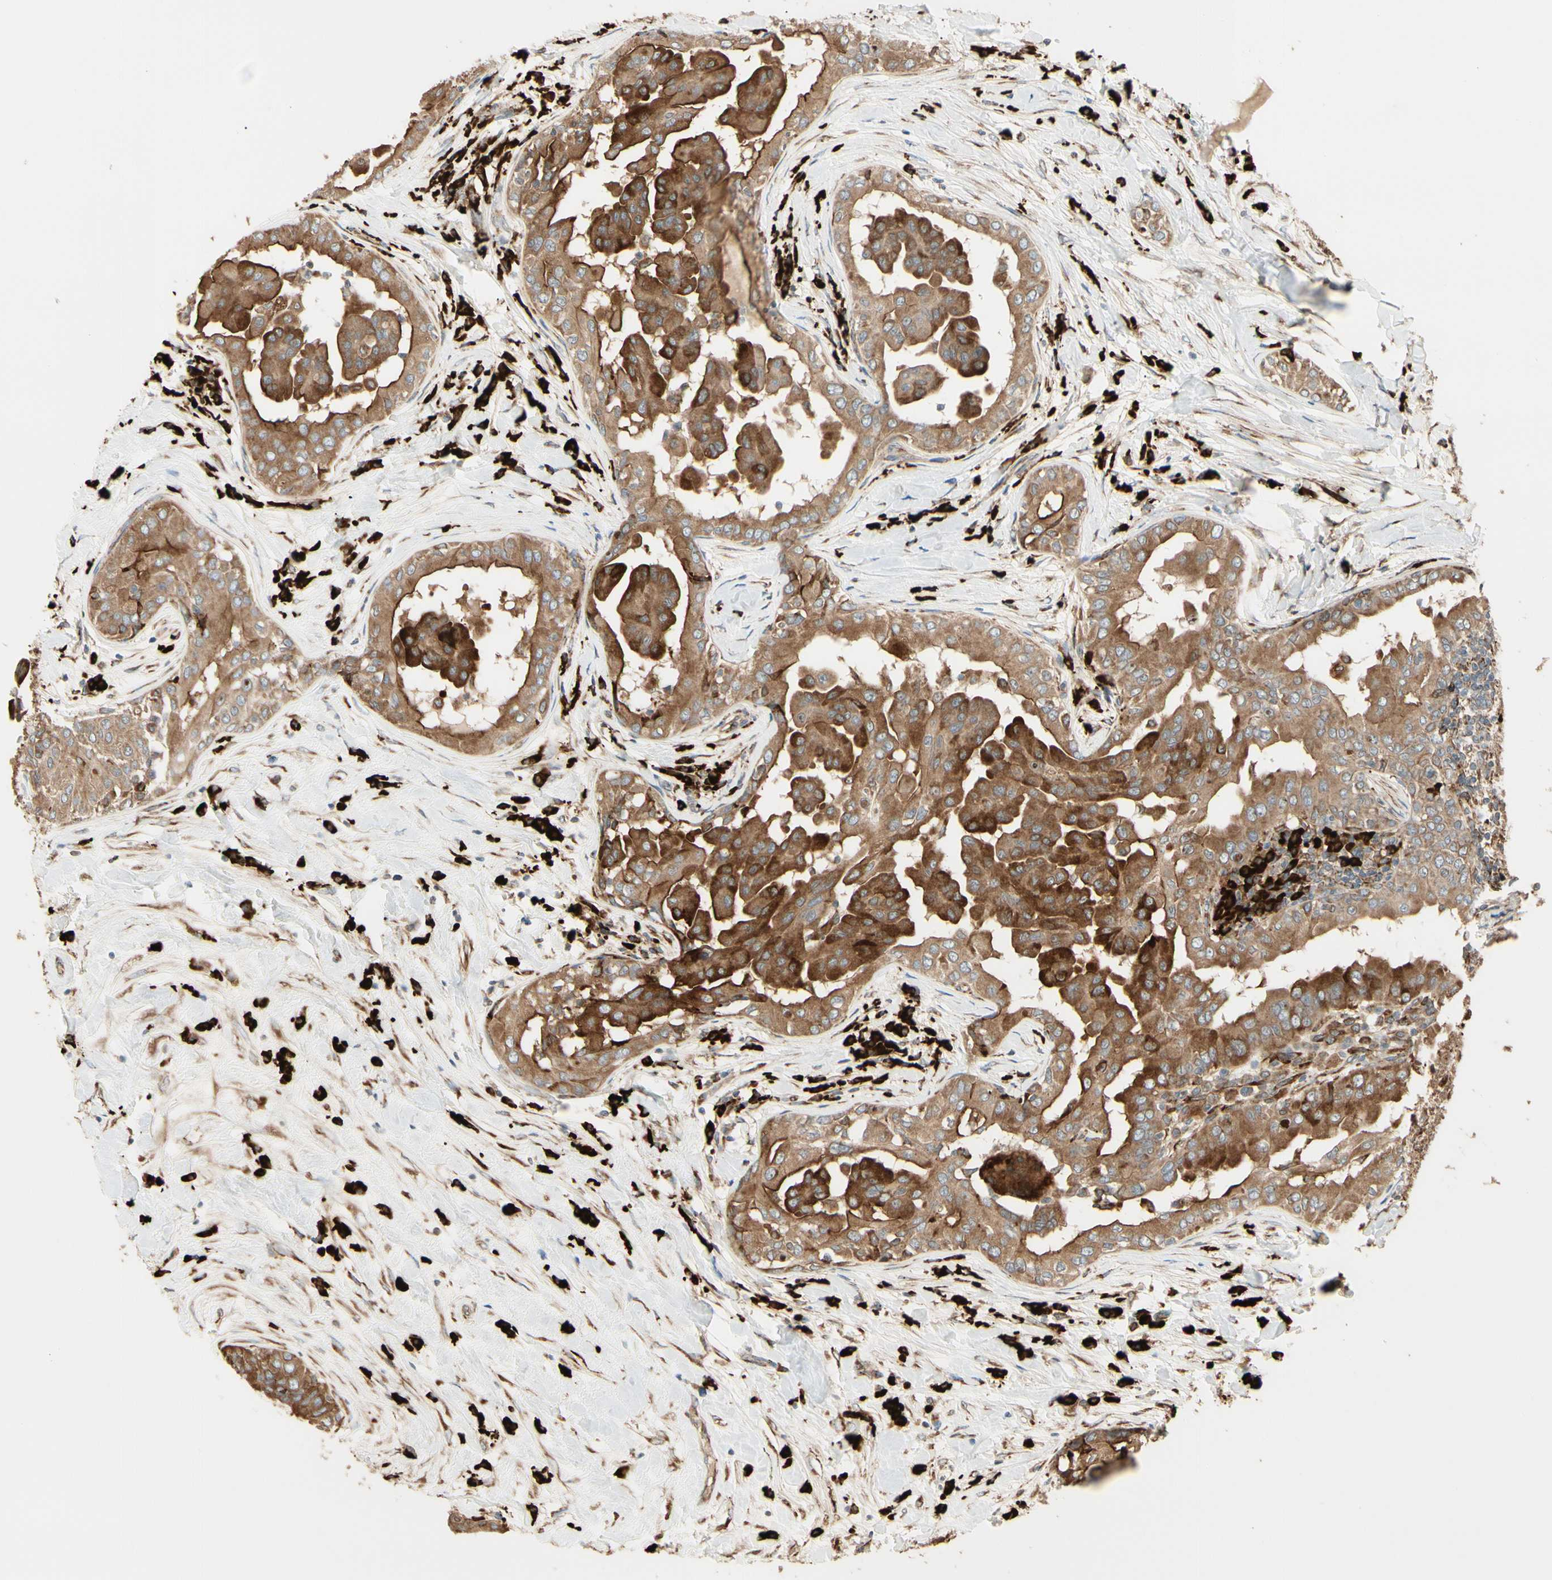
{"staining": {"intensity": "strong", "quantity": ">75%", "location": "cytoplasmic/membranous"}, "tissue": "thyroid cancer", "cell_type": "Tumor cells", "image_type": "cancer", "snomed": [{"axis": "morphology", "description": "Papillary adenocarcinoma, NOS"}, {"axis": "topography", "description": "Thyroid gland"}], "caption": "Immunohistochemical staining of papillary adenocarcinoma (thyroid) reveals strong cytoplasmic/membranous protein staining in about >75% of tumor cells.", "gene": "HSP90B1", "patient": {"sex": "male", "age": 33}}